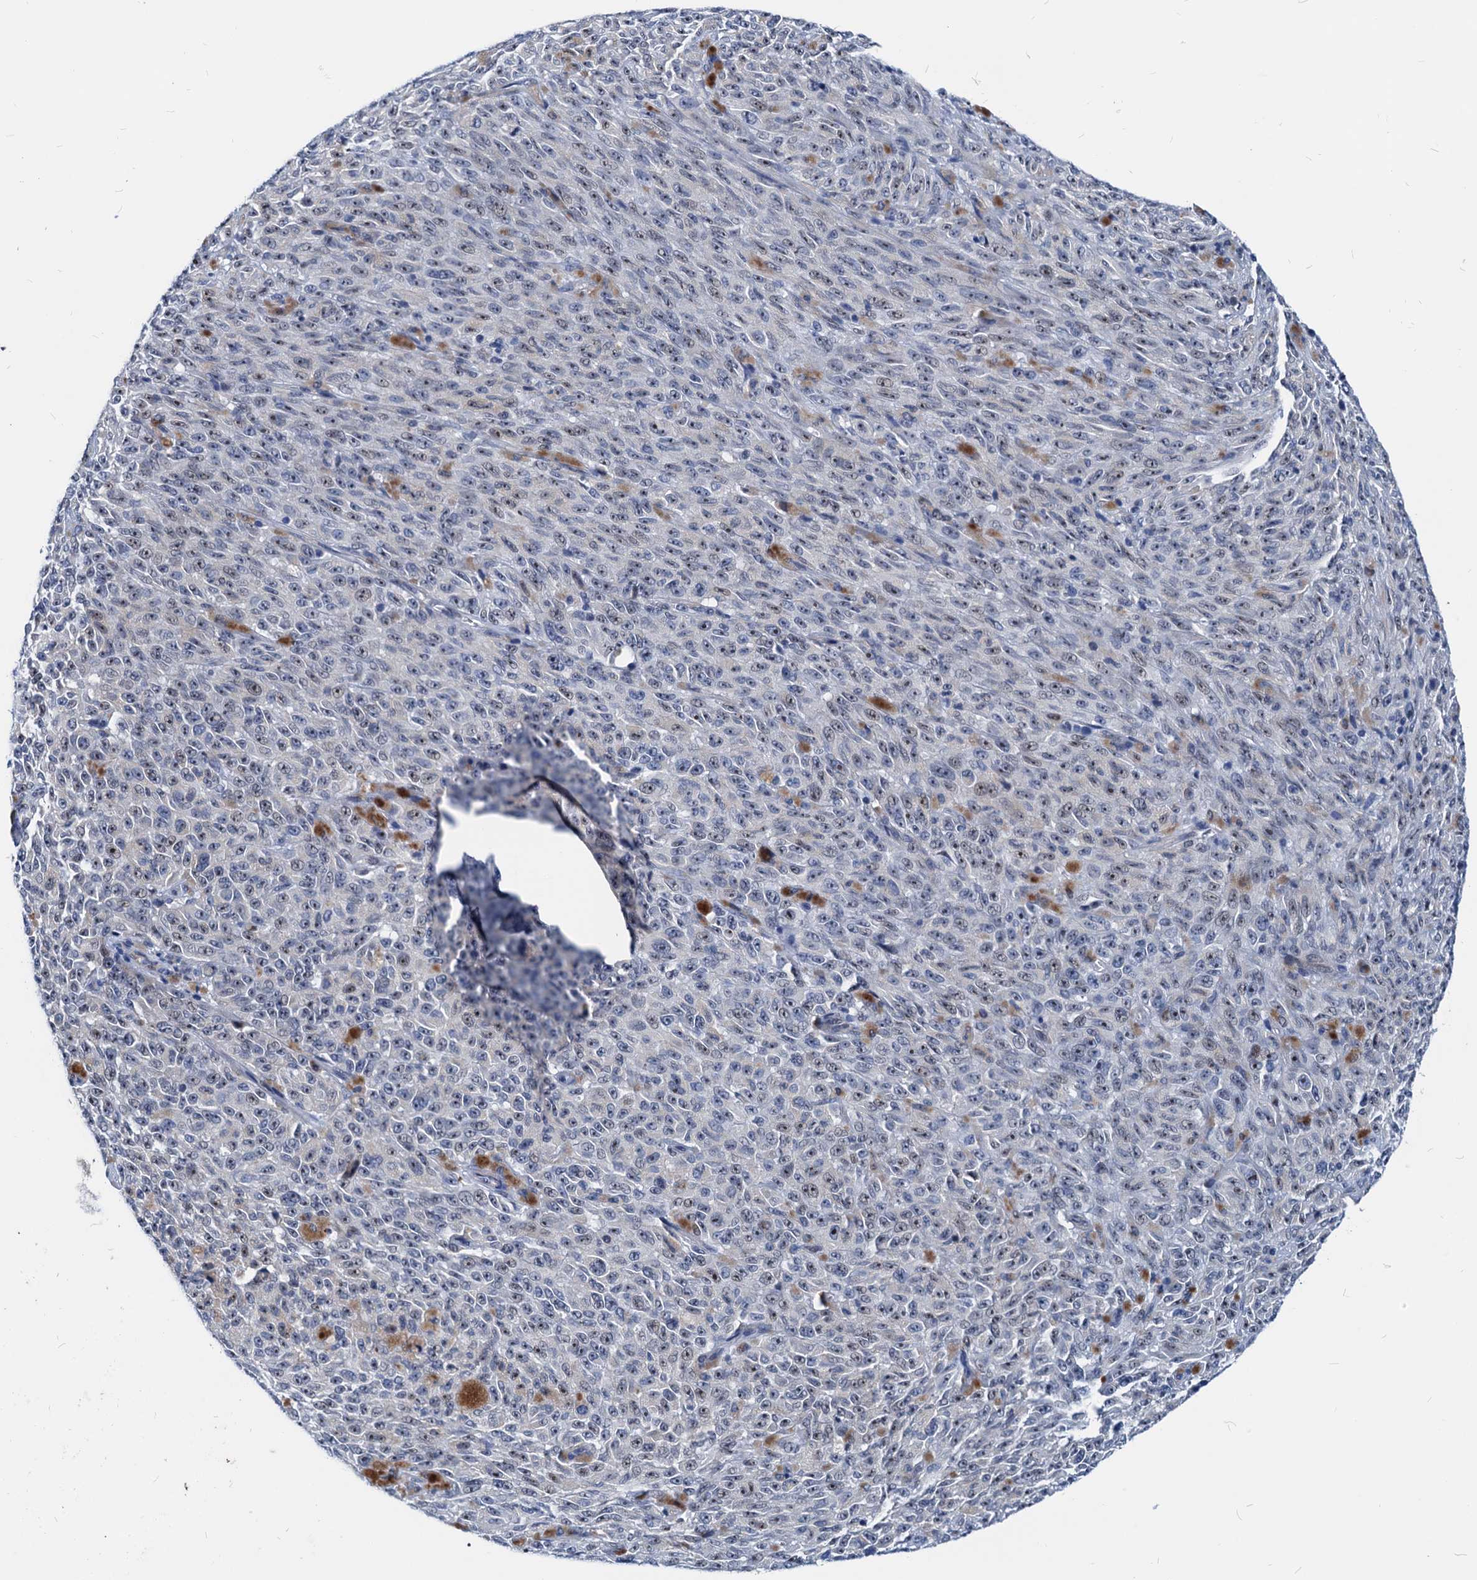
{"staining": {"intensity": "negative", "quantity": "none", "location": "none"}, "tissue": "melanoma", "cell_type": "Tumor cells", "image_type": "cancer", "snomed": [{"axis": "morphology", "description": "Malignant melanoma, NOS"}, {"axis": "topography", "description": "Skin"}], "caption": "Tumor cells are negative for brown protein staining in melanoma. The staining is performed using DAB (3,3'-diaminobenzidine) brown chromogen with nuclei counter-stained in using hematoxylin.", "gene": "HSF2", "patient": {"sex": "female", "age": 82}}